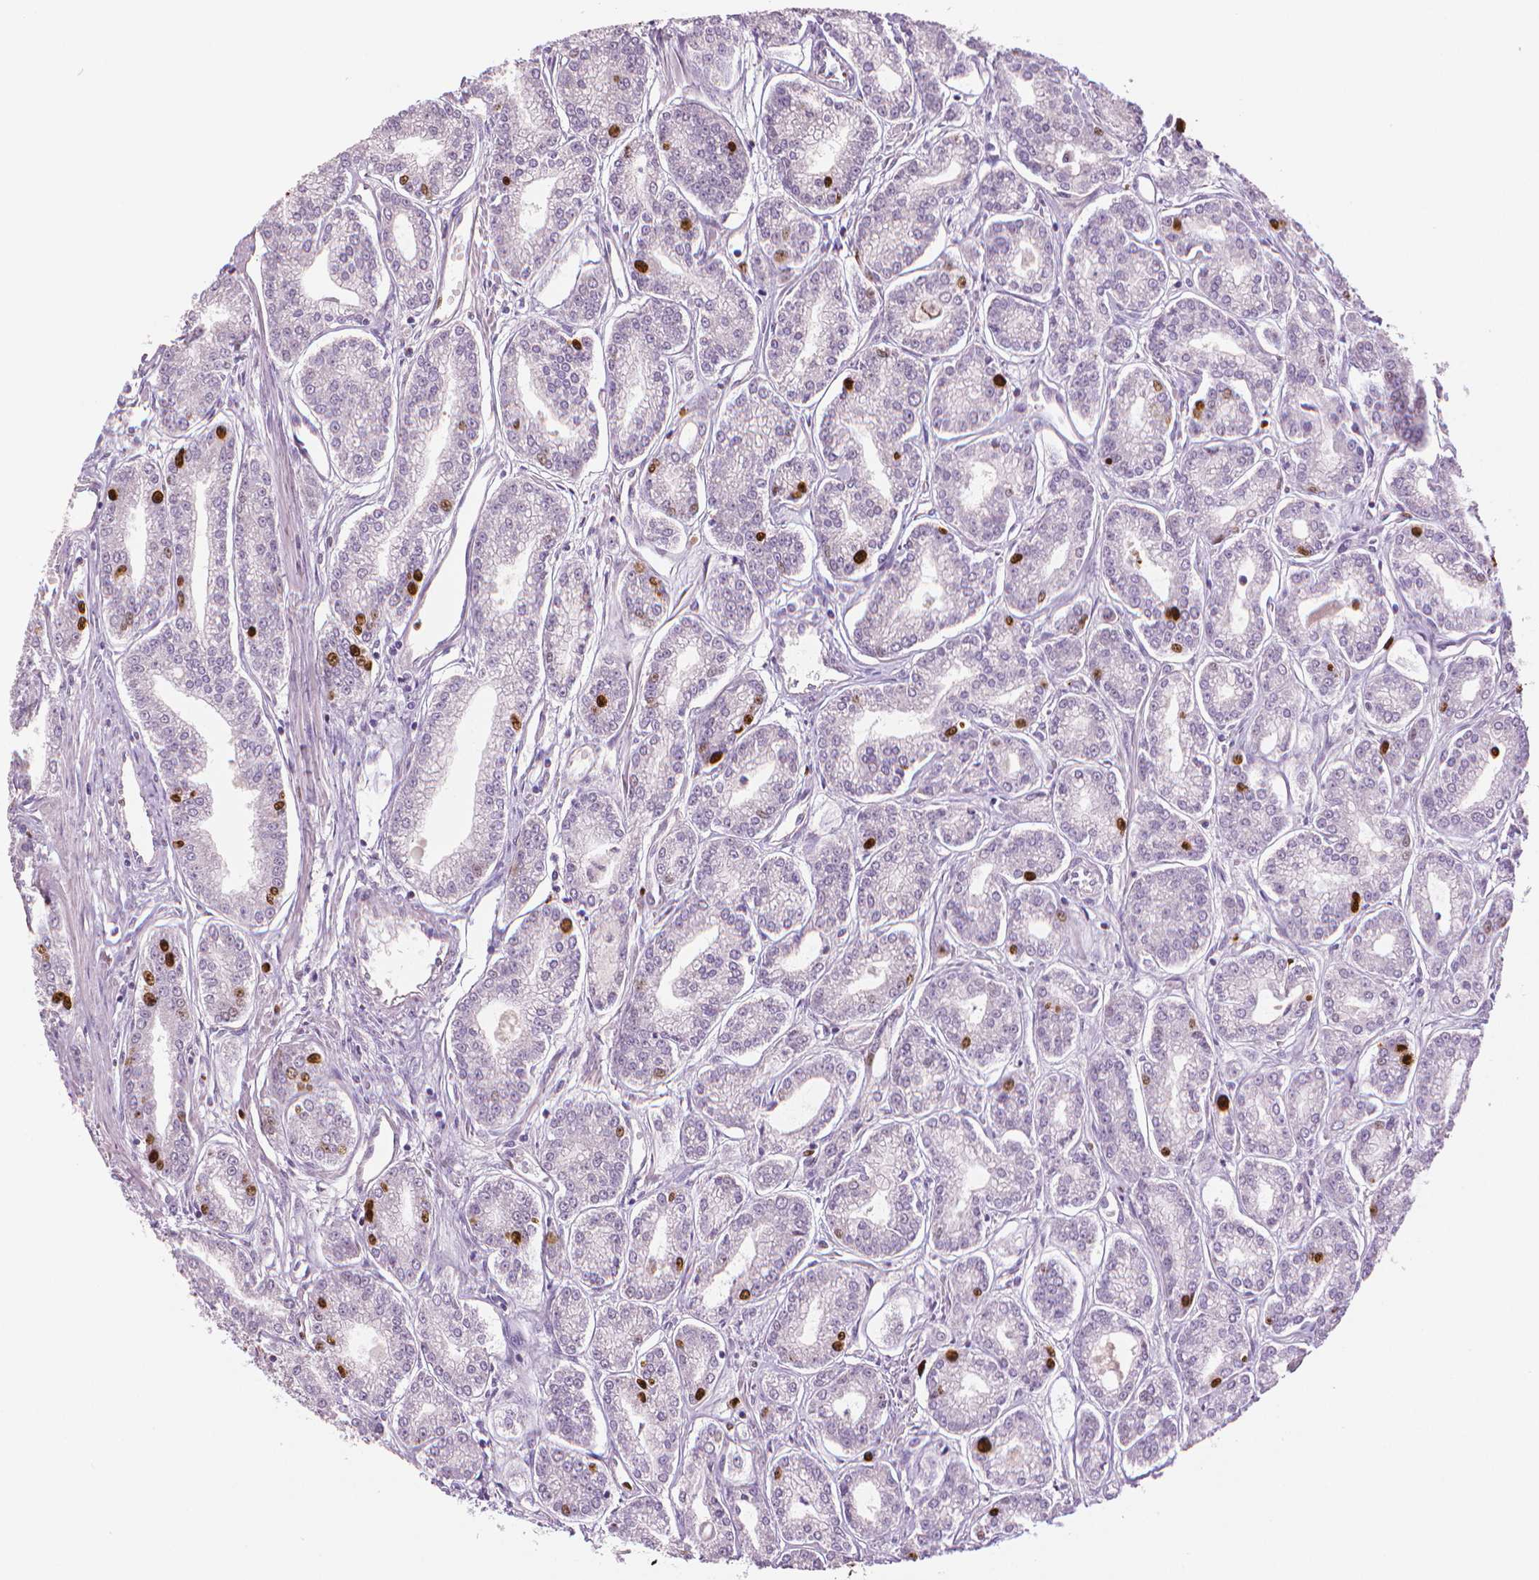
{"staining": {"intensity": "strong", "quantity": "<25%", "location": "nuclear"}, "tissue": "prostate cancer", "cell_type": "Tumor cells", "image_type": "cancer", "snomed": [{"axis": "morphology", "description": "Adenocarcinoma, NOS"}, {"axis": "topography", "description": "Prostate"}], "caption": "This image shows immunohistochemistry (IHC) staining of prostate cancer, with medium strong nuclear staining in about <25% of tumor cells.", "gene": "MKI67", "patient": {"sex": "male", "age": 71}}